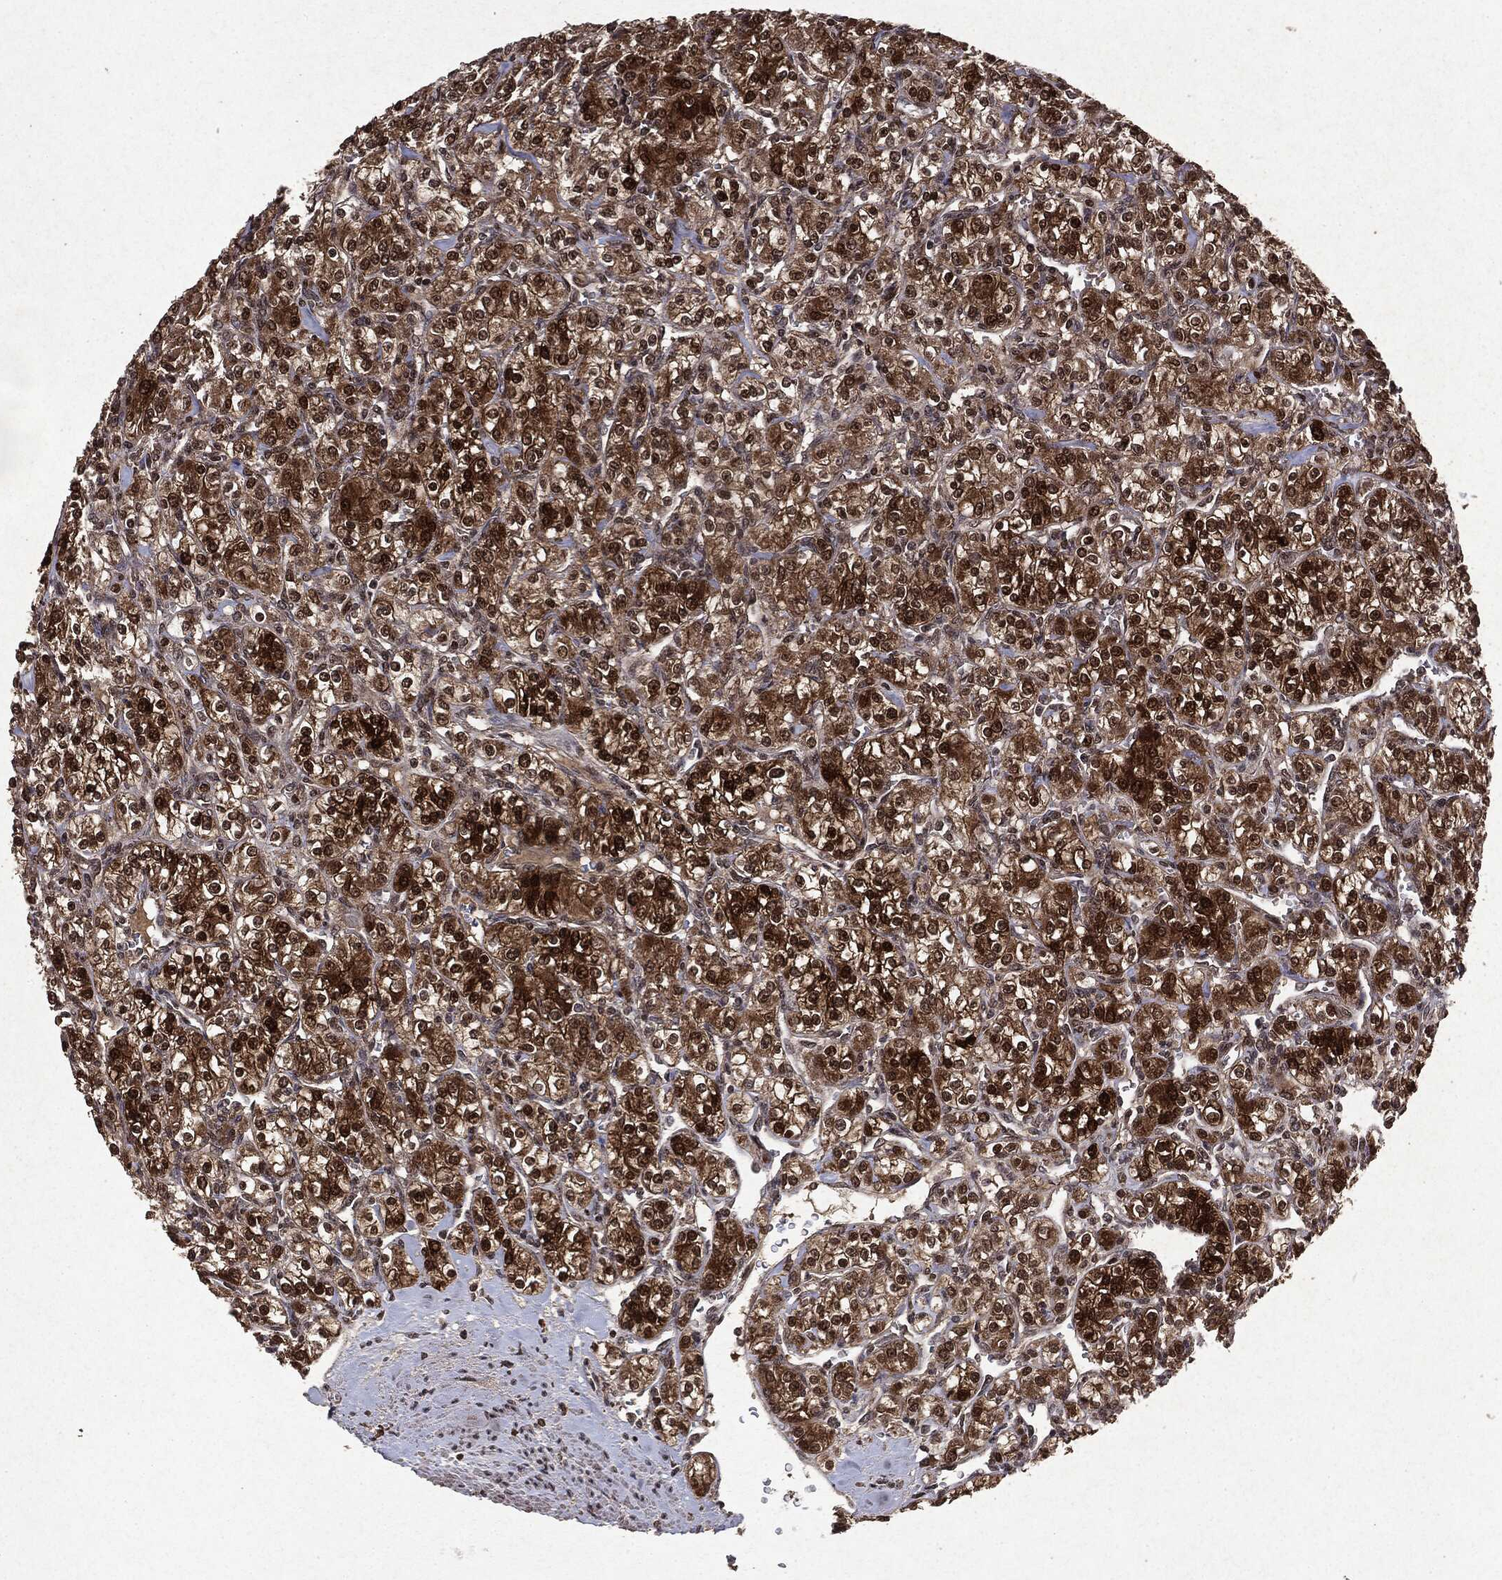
{"staining": {"intensity": "strong", "quantity": ">75%", "location": "cytoplasmic/membranous,nuclear"}, "tissue": "renal cancer", "cell_type": "Tumor cells", "image_type": "cancer", "snomed": [{"axis": "morphology", "description": "Adenocarcinoma, NOS"}, {"axis": "topography", "description": "Kidney"}], "caption": "Renal adenocarcinoma tissue displays strong cytoplasmic/membranous and nuclear staining in approximately >75% of tumor cells", "gene": "PEBP1", "patient": {"sex": "male", "age": 77}}